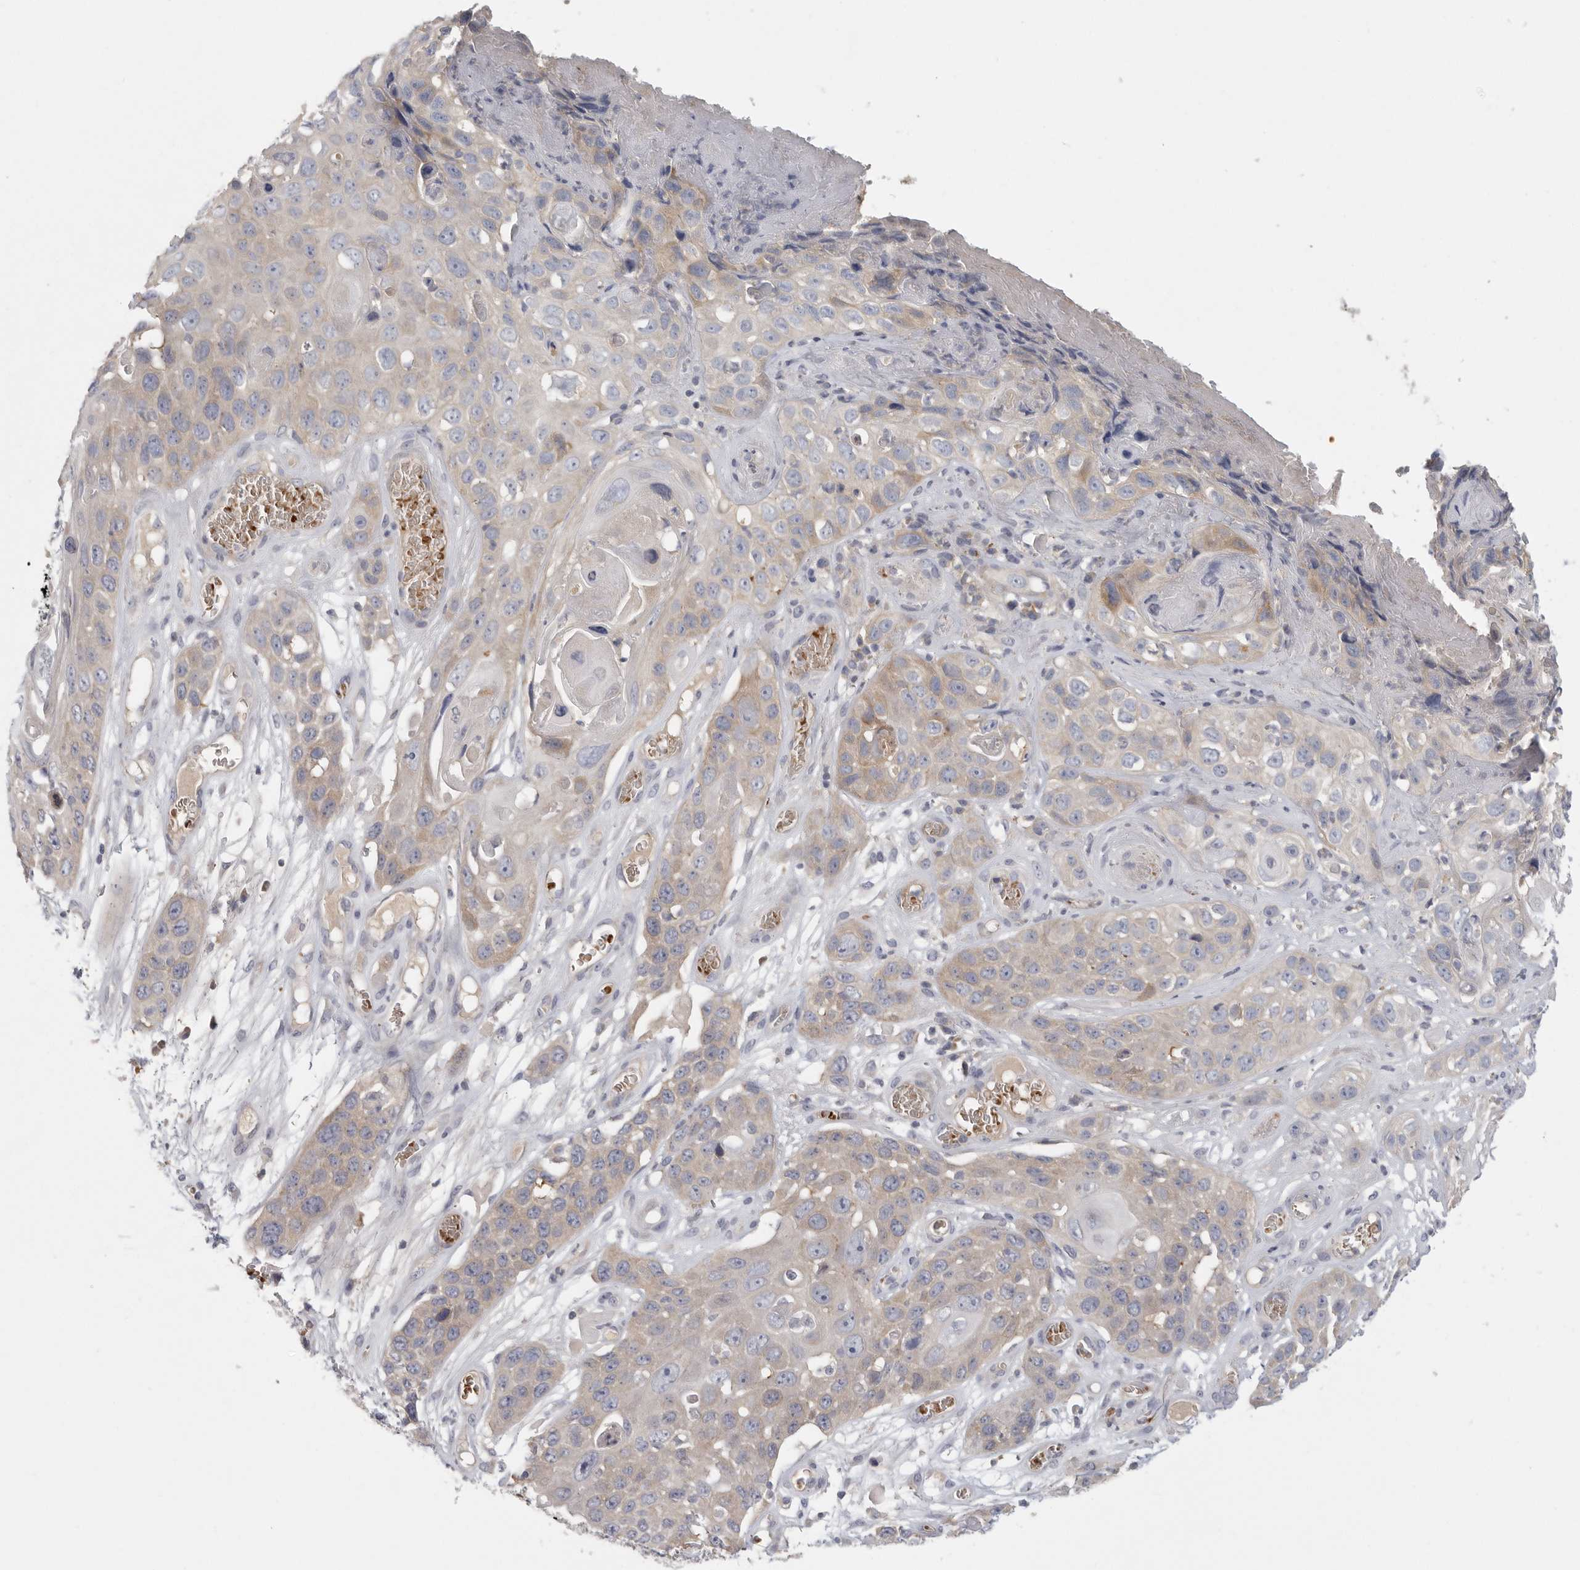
{"staining": {"intensity": "weak", "quantity": "25%-75%", "location": "cytoplasmic/membranous"}, "tissue": "skin cancer", "cell_type": "Tumor cells", "image_type": "cancer", "snomed": [{"axis": "morphology", "description": "Squamous cell carcinoma, NOS"}, {"axis": "topography", "description": "Skin"}], "caption": "This histopathology image demonstrates IHC staining of human skin squamous cell carcinoma, with low weak cytoplasmic/membranous staining in approximately 25%-75% of tumor cells.", "gene": "CFAP298", "patient": {"sex": "male", "age": 55}}